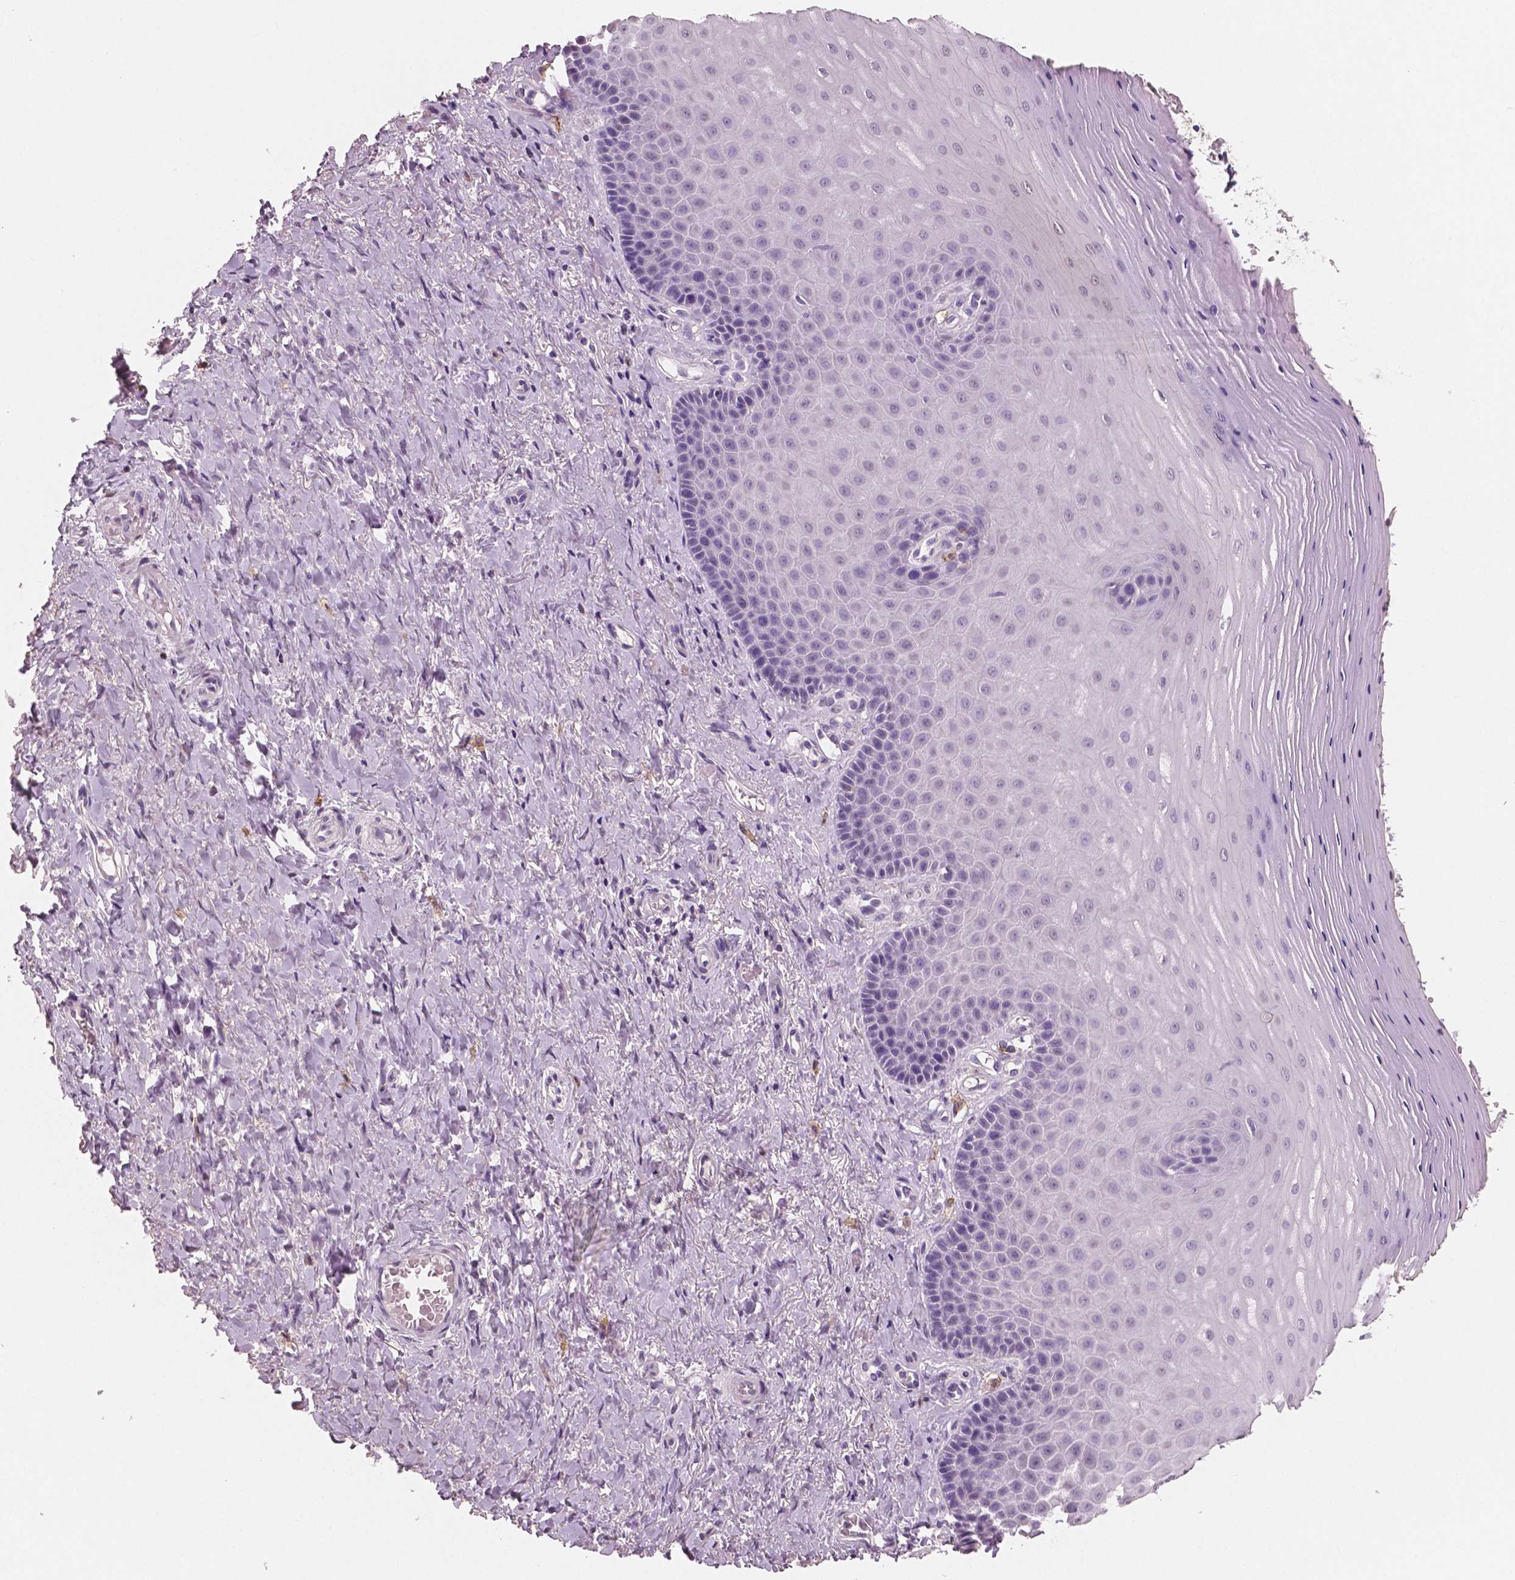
{"staining": {"intensity": "negative", "quantity": "none", "location": "none"}, "tissue": "vagina", "cell_type": "Squamous epithelial cells", "image_type": "normal", "snomed": [{"axis": "morphology", "description": "Normal tissue, NOS"}, {"axis": "topography", "description": "Vagina"}], "caption": "An immunohistochemistry photomicrograph of benign vagina is shown. There is no staining in squamous epithelial cells of vagina. (DAB (3,3'-diaminobenzidine) IHC, high magnification).", "gene": "KIT", "patient": {"sex": "female", "age": 83}}